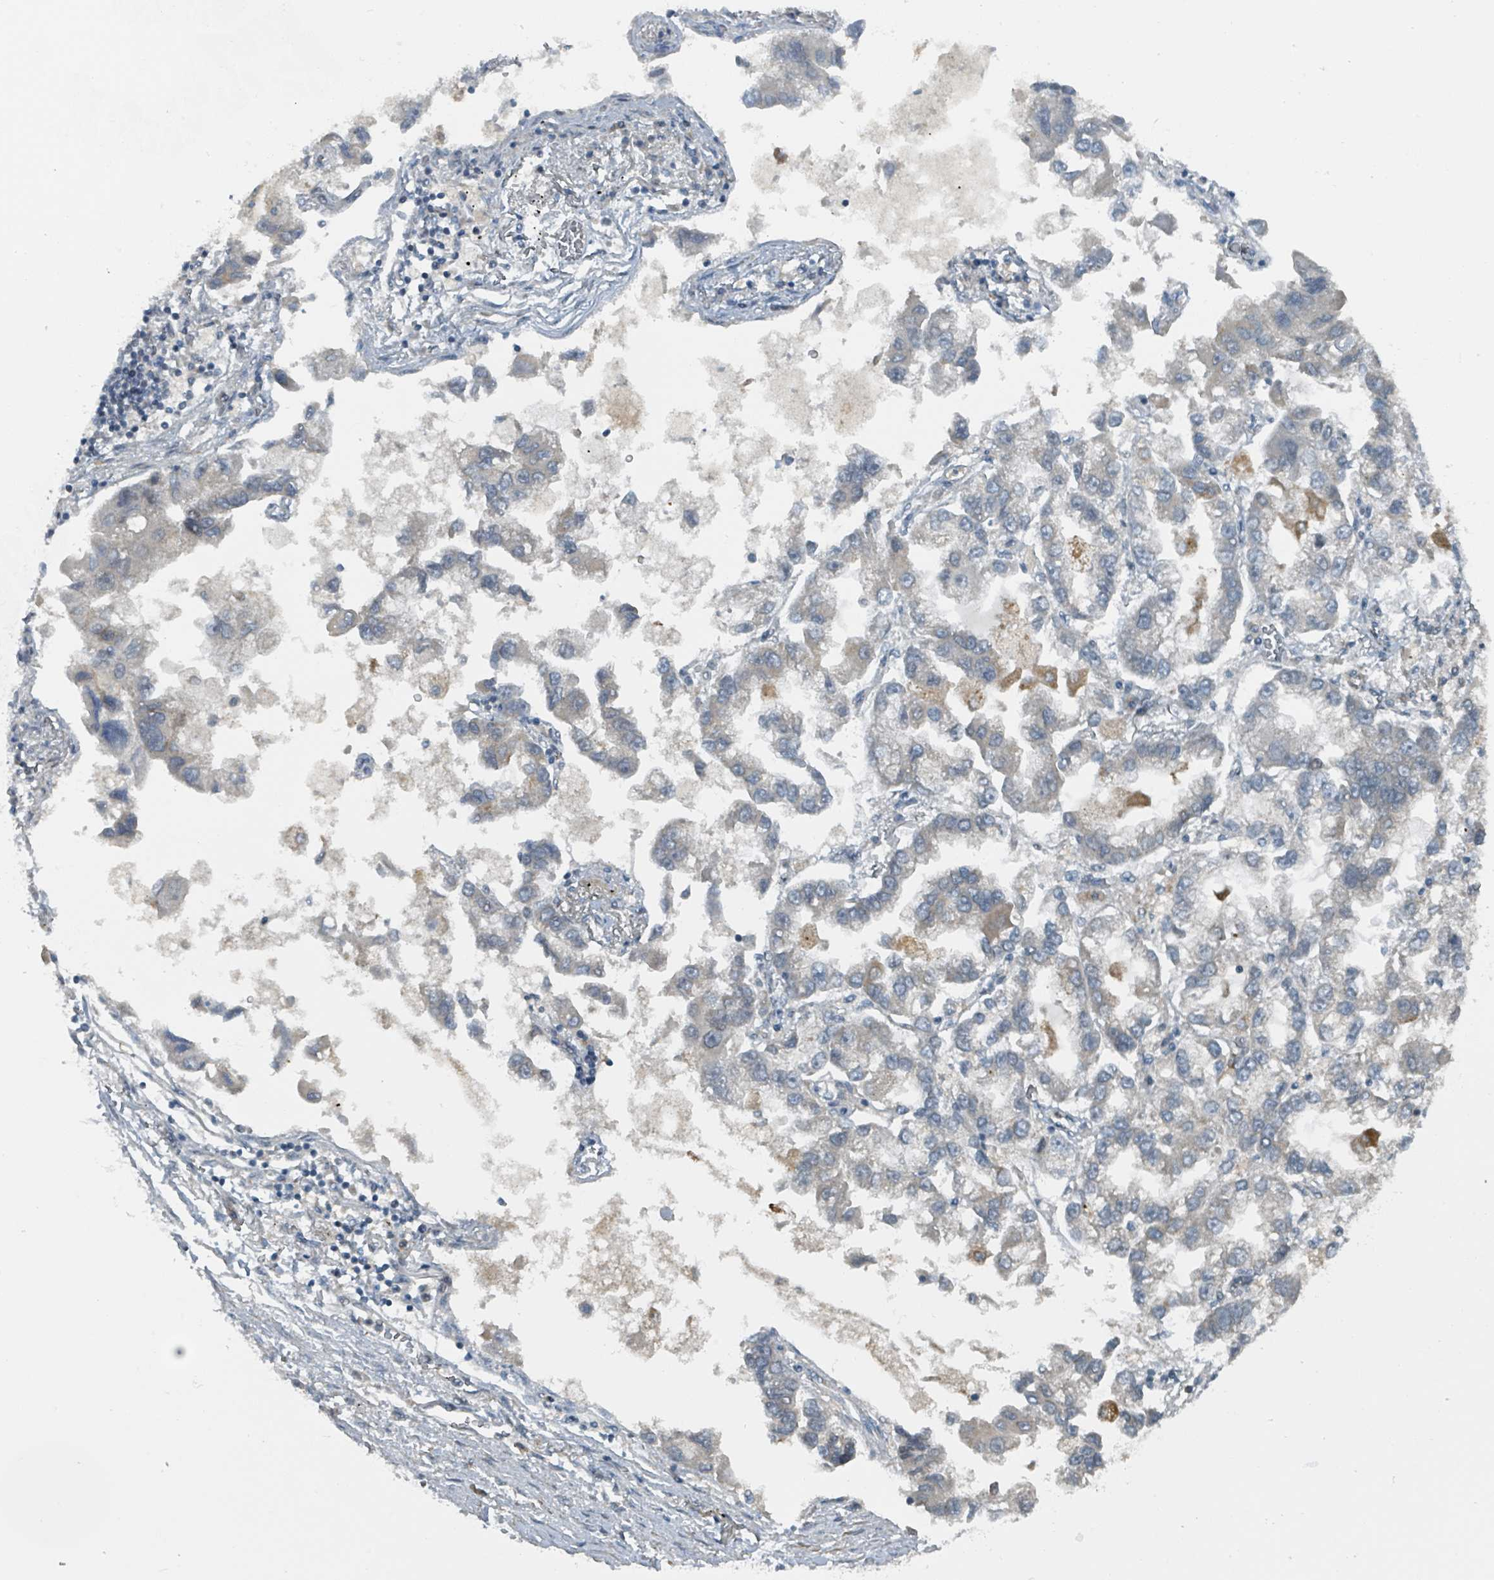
{"staining": {"intensity": "negative", "quantity": "none", "location": "none"}, "tissue": "lung cancer", "cell_type": "Tumor cells", "image_type": "cancer", "snomed": [{"axis": "morphology", "description": "Adenocarcinoma, NOS"}, {"axis": "topography", "description": "Lung"}], "caption": "The immunohistochemistry (IHC) image has no significant positivity in tumor cells of lung adenocarcinoma tissue.", "gene": "PHIP", "patient": {"sex": "female", "age": 54}}